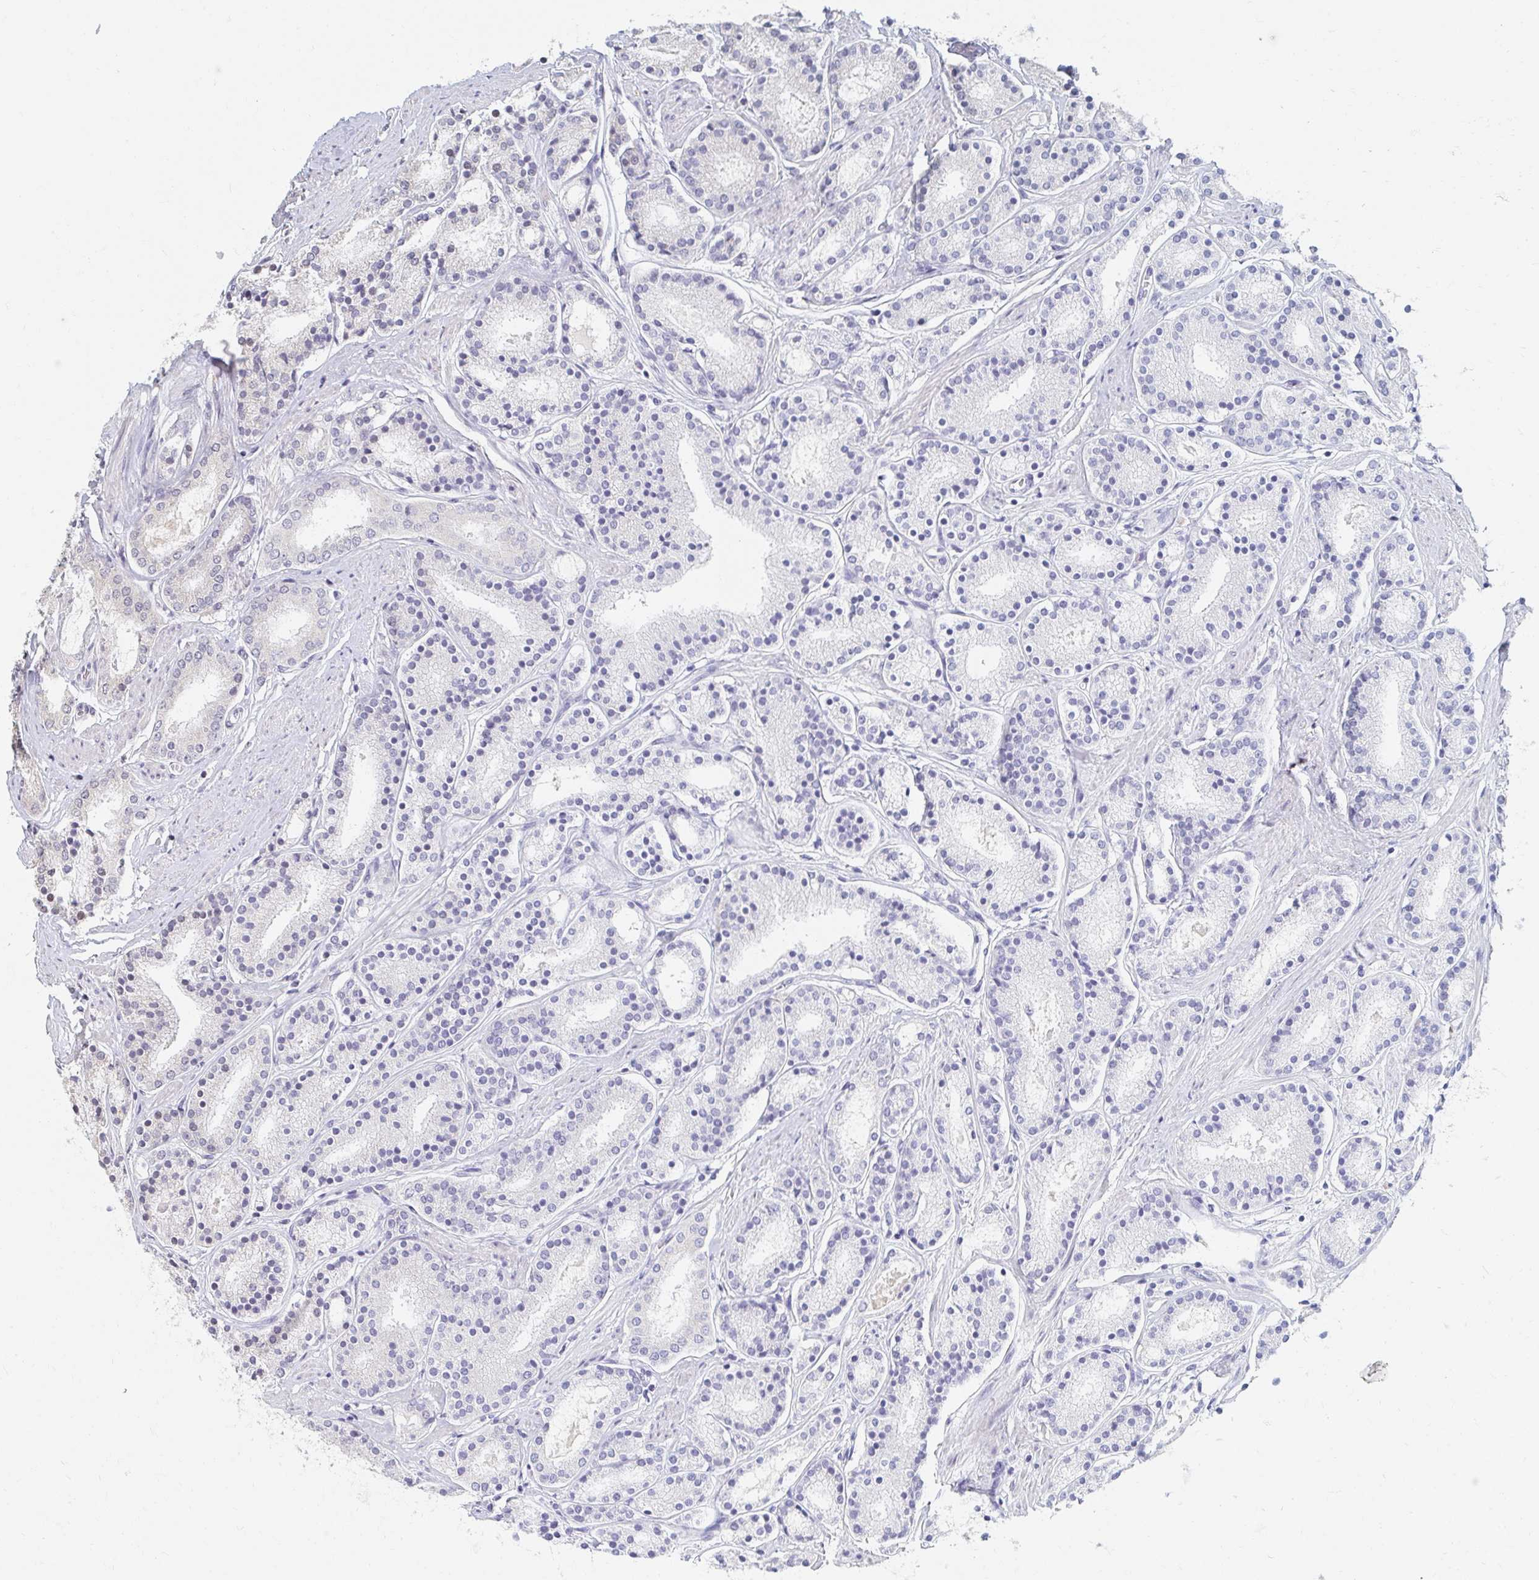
{"staining": {"intensity": "negative", "quantity": "none", "location": "none"}, "tissue": "prostate cancer", "cell_type": "Tumor cells", "image_type": "cancer", "snomed": [{"axis": "morphology", "description": "Adenocarcinoma, High grade"}, {"axis": "topography", "description": "Prostate"}], "caption": "A photomicrograph of prostate cancer stained for a protein reveals no brown staining in tumor cells.", "gene": "MYLK2", "patient": {"sex": "male", "age": 63}}